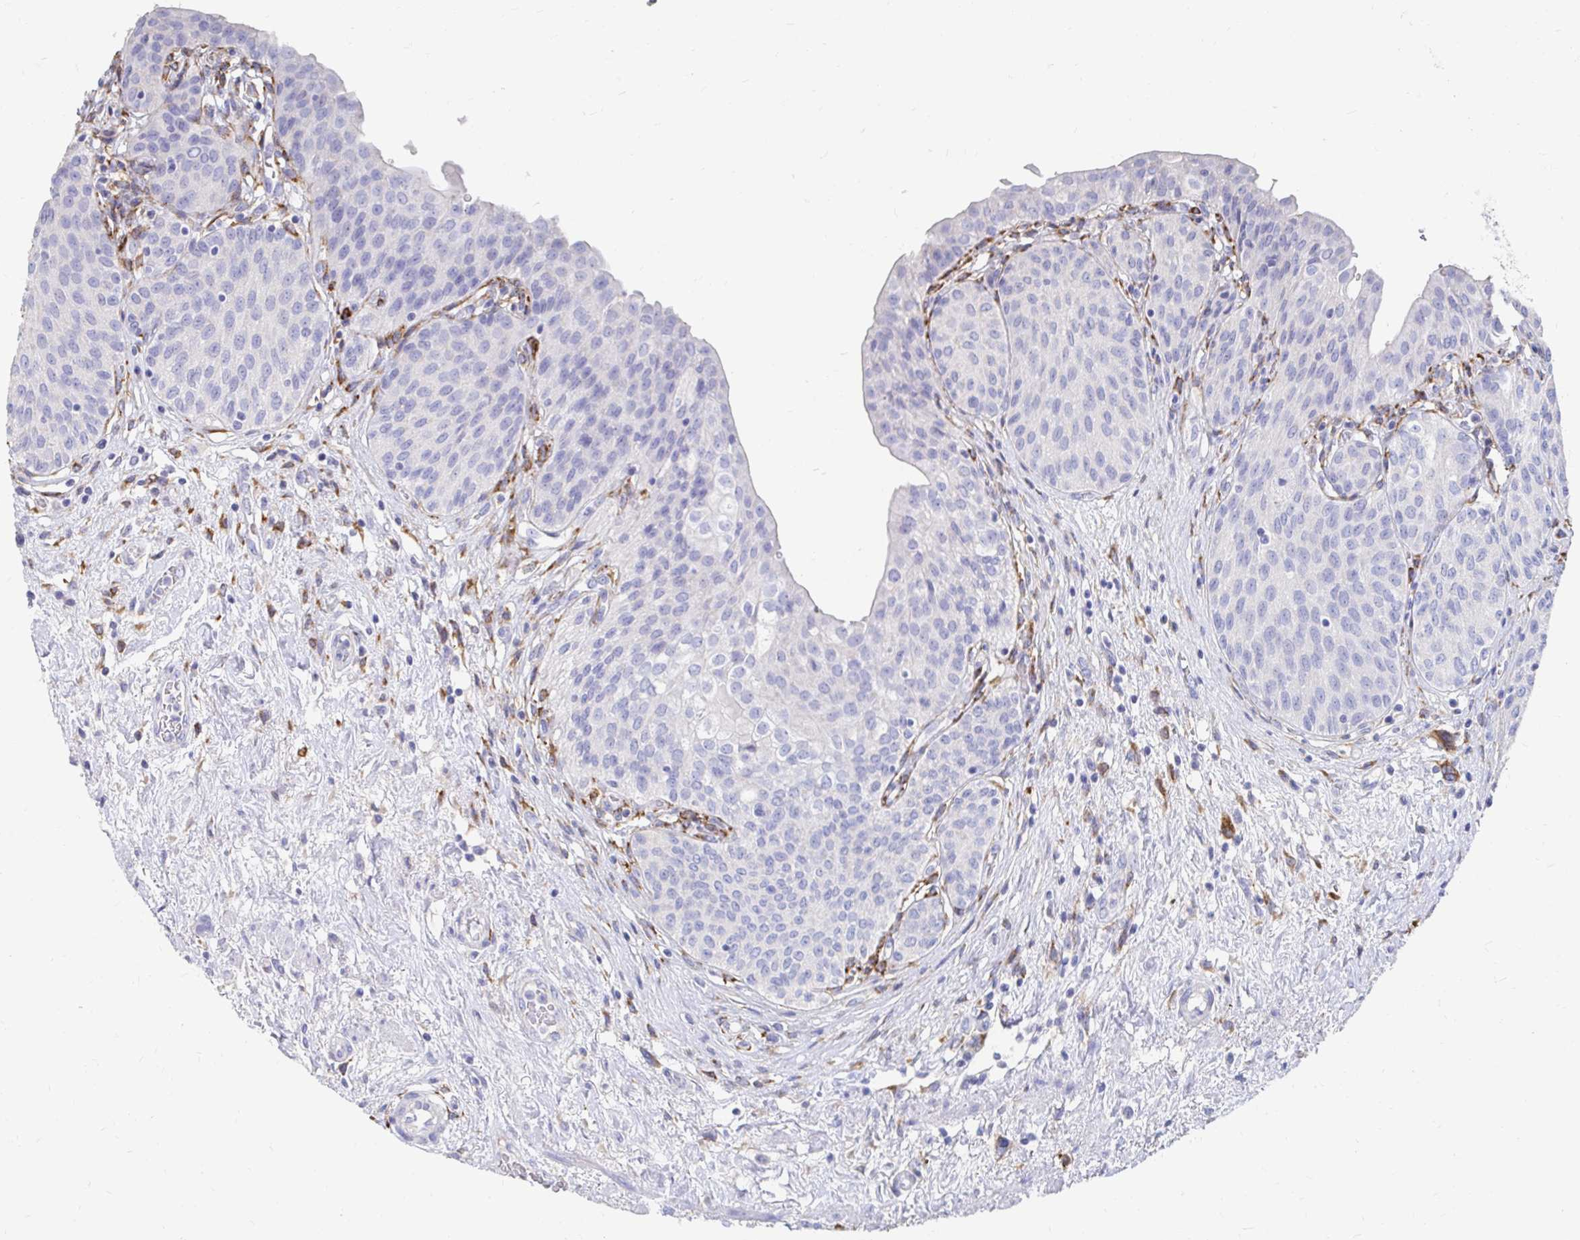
{"staining": {"intensity": "negative", "quantity": "none", "location": "none"}, "tissue": "urinary bladder", "cell_type": "Urothelial cells", "image_type": "normal", "snomed": [{"axis": "morphology", "description": "Normal tissue, NOS"}, {"axis": "topography", "description": "Urinary bladder"}], "caption": "DAB immunohistochemical staining of normal urinary bladder shows no significant positivity in urothelial cells. The staining was performed using DAB to visualize the protein expression in brown, while the nuclei were stained in blue with hematoxylin (Magnification: 20x).", "gene": "LAMC3", "patient": {"sex": "male", "age": 68}}